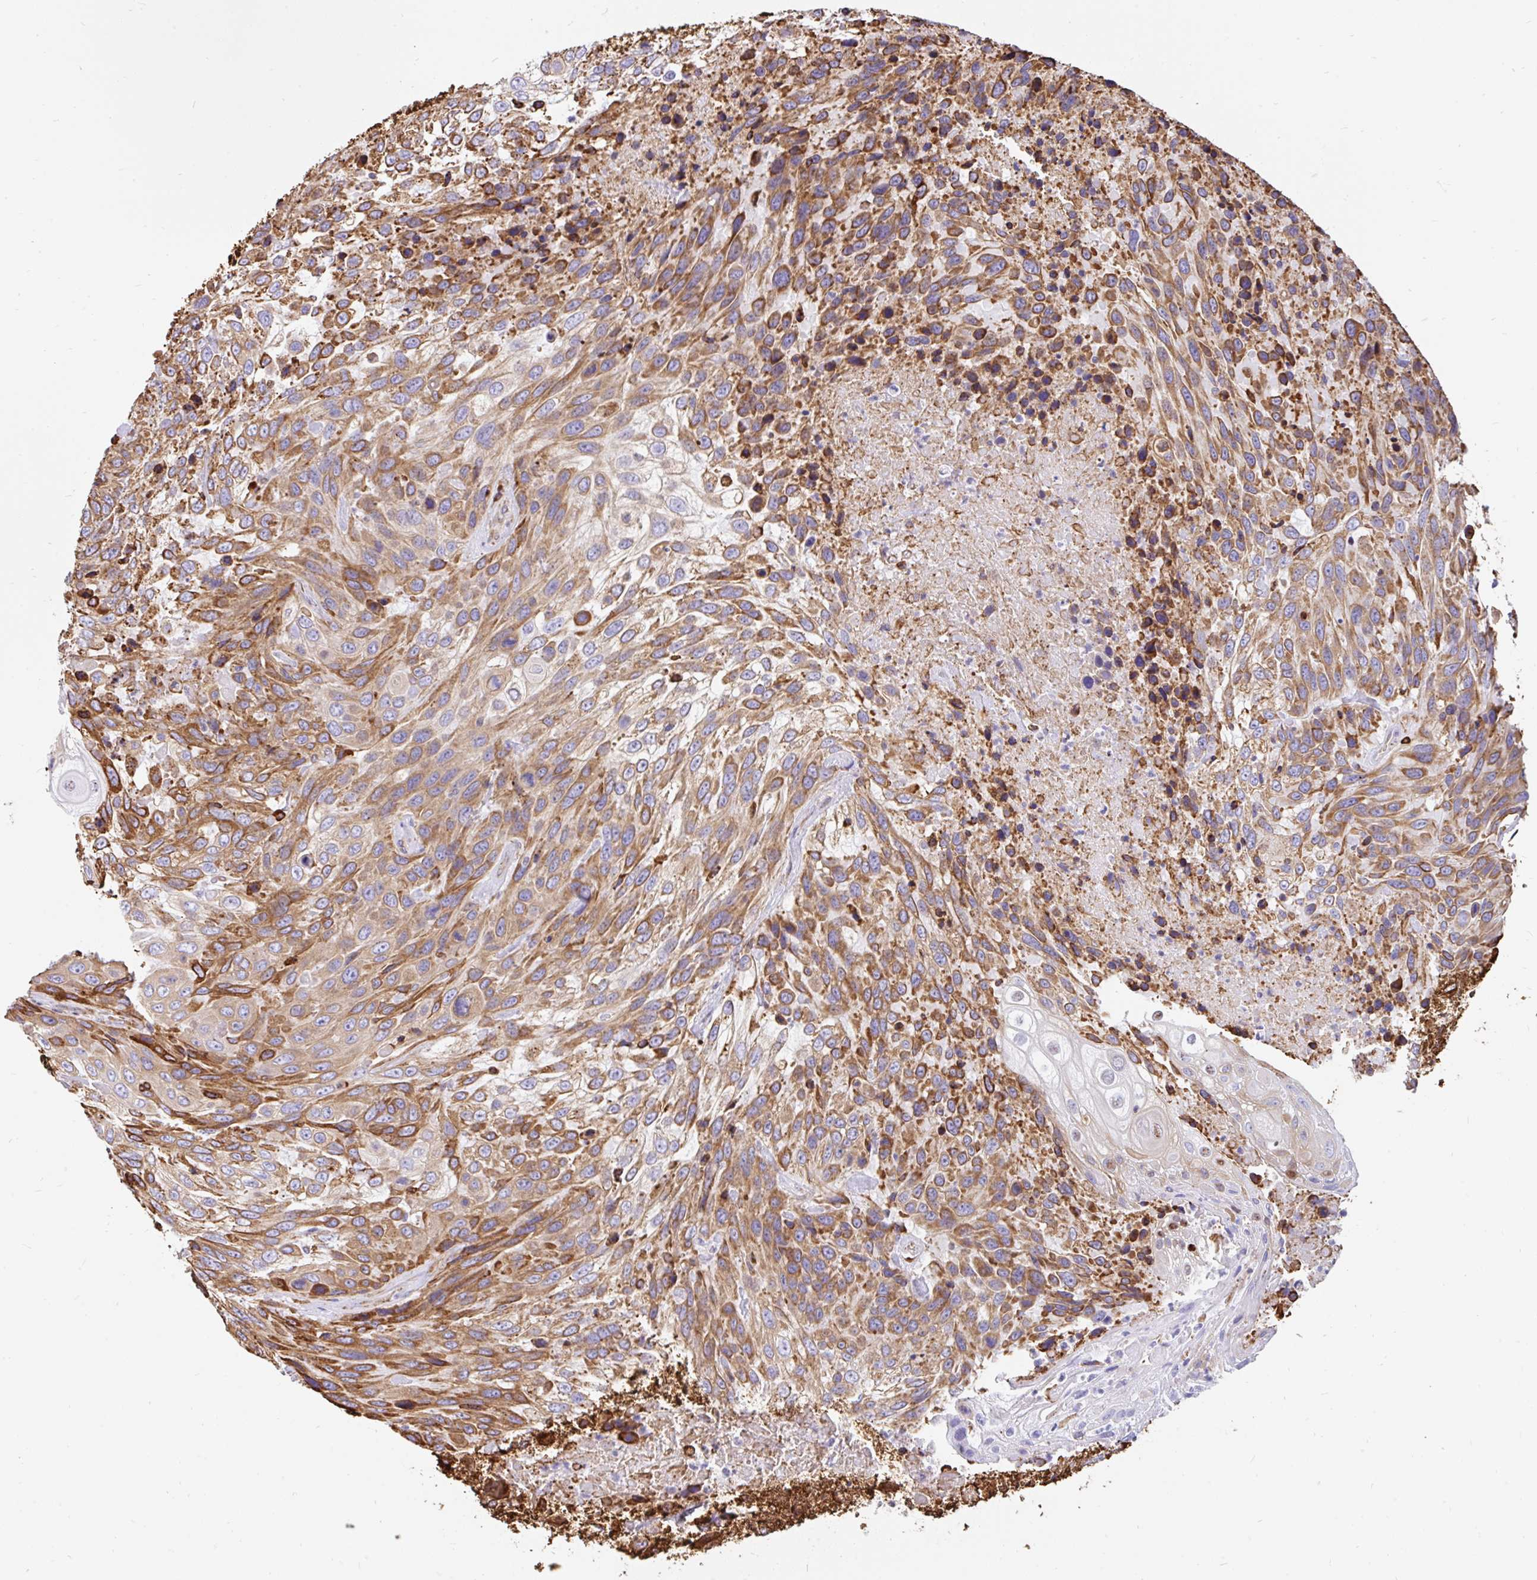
{"staining": {"intensity": "moderate", "quantity": ">75%", "location": "cytoplasmic/membranous"}, "tissue": "urothelial cancer", "cell_type": "Tumor cells", "image_type": "cancer", "snomed": [{"axis": "morphology", "description": "Urothelial carcinoma, High grade"}, {"axis": "topography", "description": "Urinary bladder"}], "caption": "An image of human urothelial cancer stained for a protein exhibits moderate cytoplasmic/membranous brown staining in tumor cells. The protein of interest is stained brown, and the nuclei are stained in blue (DAB IHC with brightfield microscopy, high magnification).", "gene": "EML5", "patient": {"sex": "female", "age": 70}}